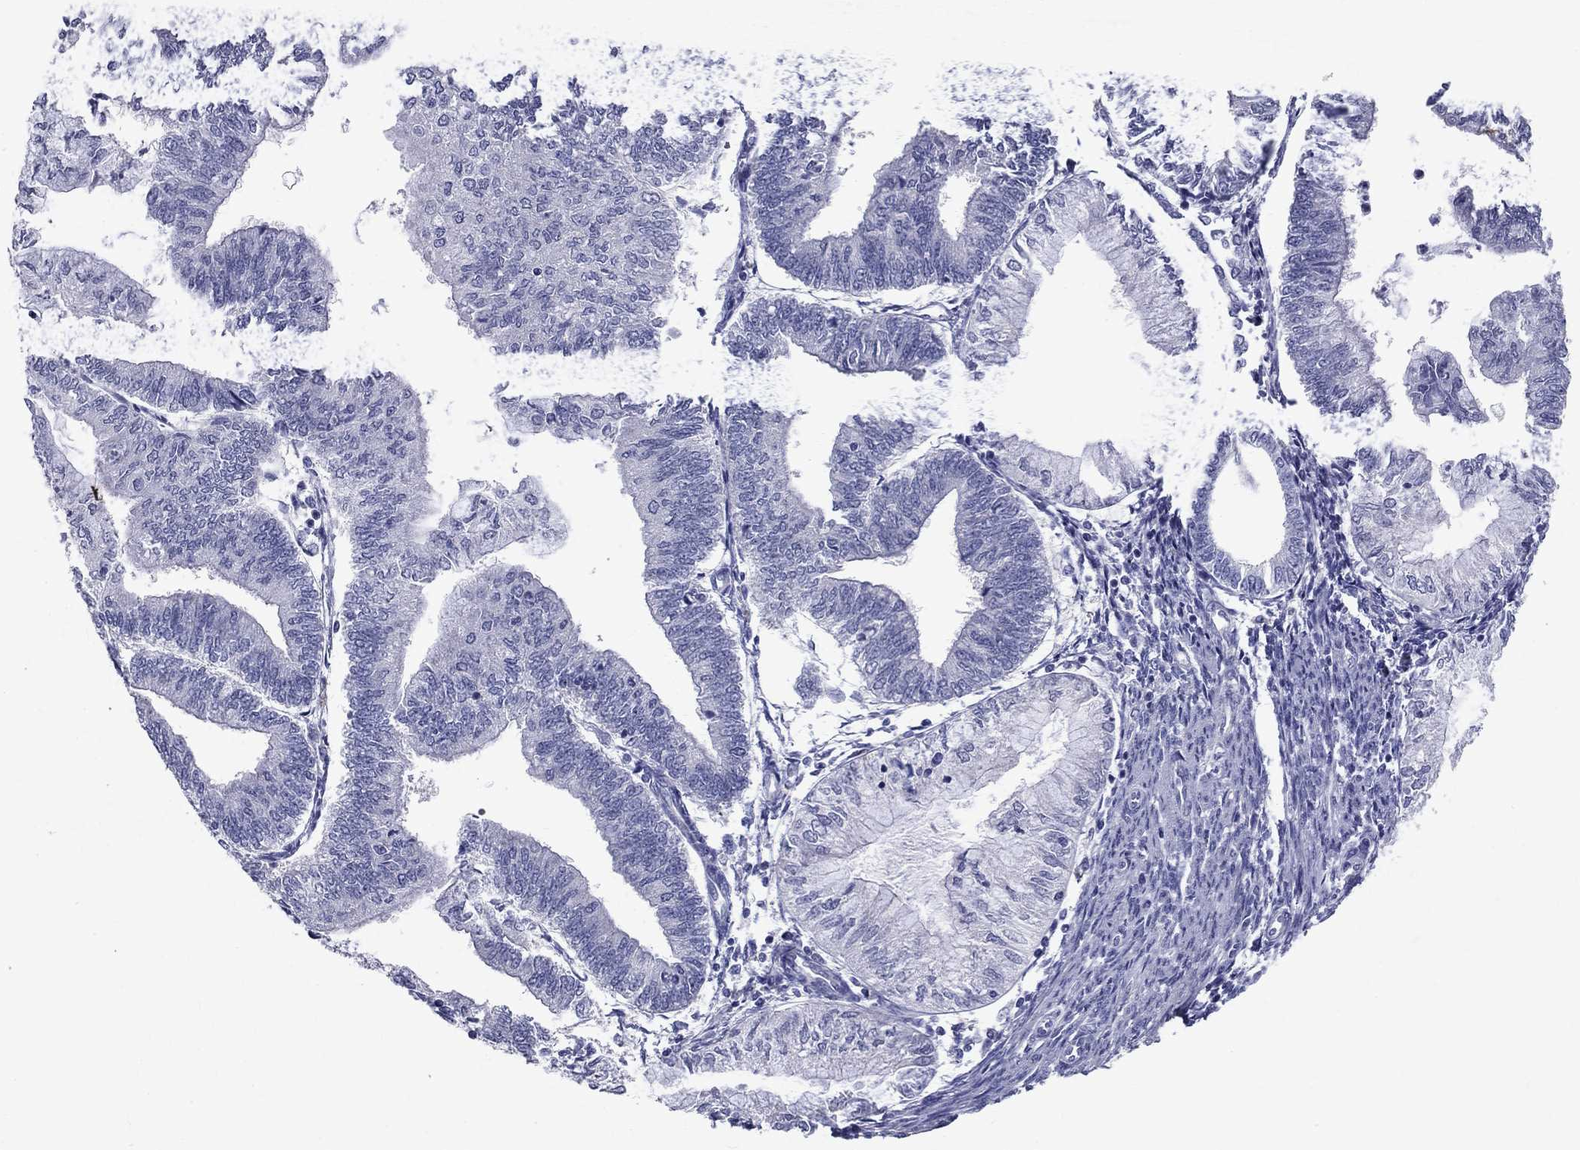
{"staining": {"intensity": "negative", "quantity": "none", "location": "none"}, "tissue": "endometrial cancer", "cell_type": "Tumor cells", "image_type": "cancer", "snomed": [{"axis": "morphology", "description": "Adenocarcinoma, NOS"}, {"axis": "topography", "description": "Endometrium"}], "caption": "DAB immunohistochemical staining of adenocarcinoma (endometrial) exhibits no significant positivity in tumor cells.", "gene": "TP53TG5", "patient": {"sex": "female", "age": 59}}